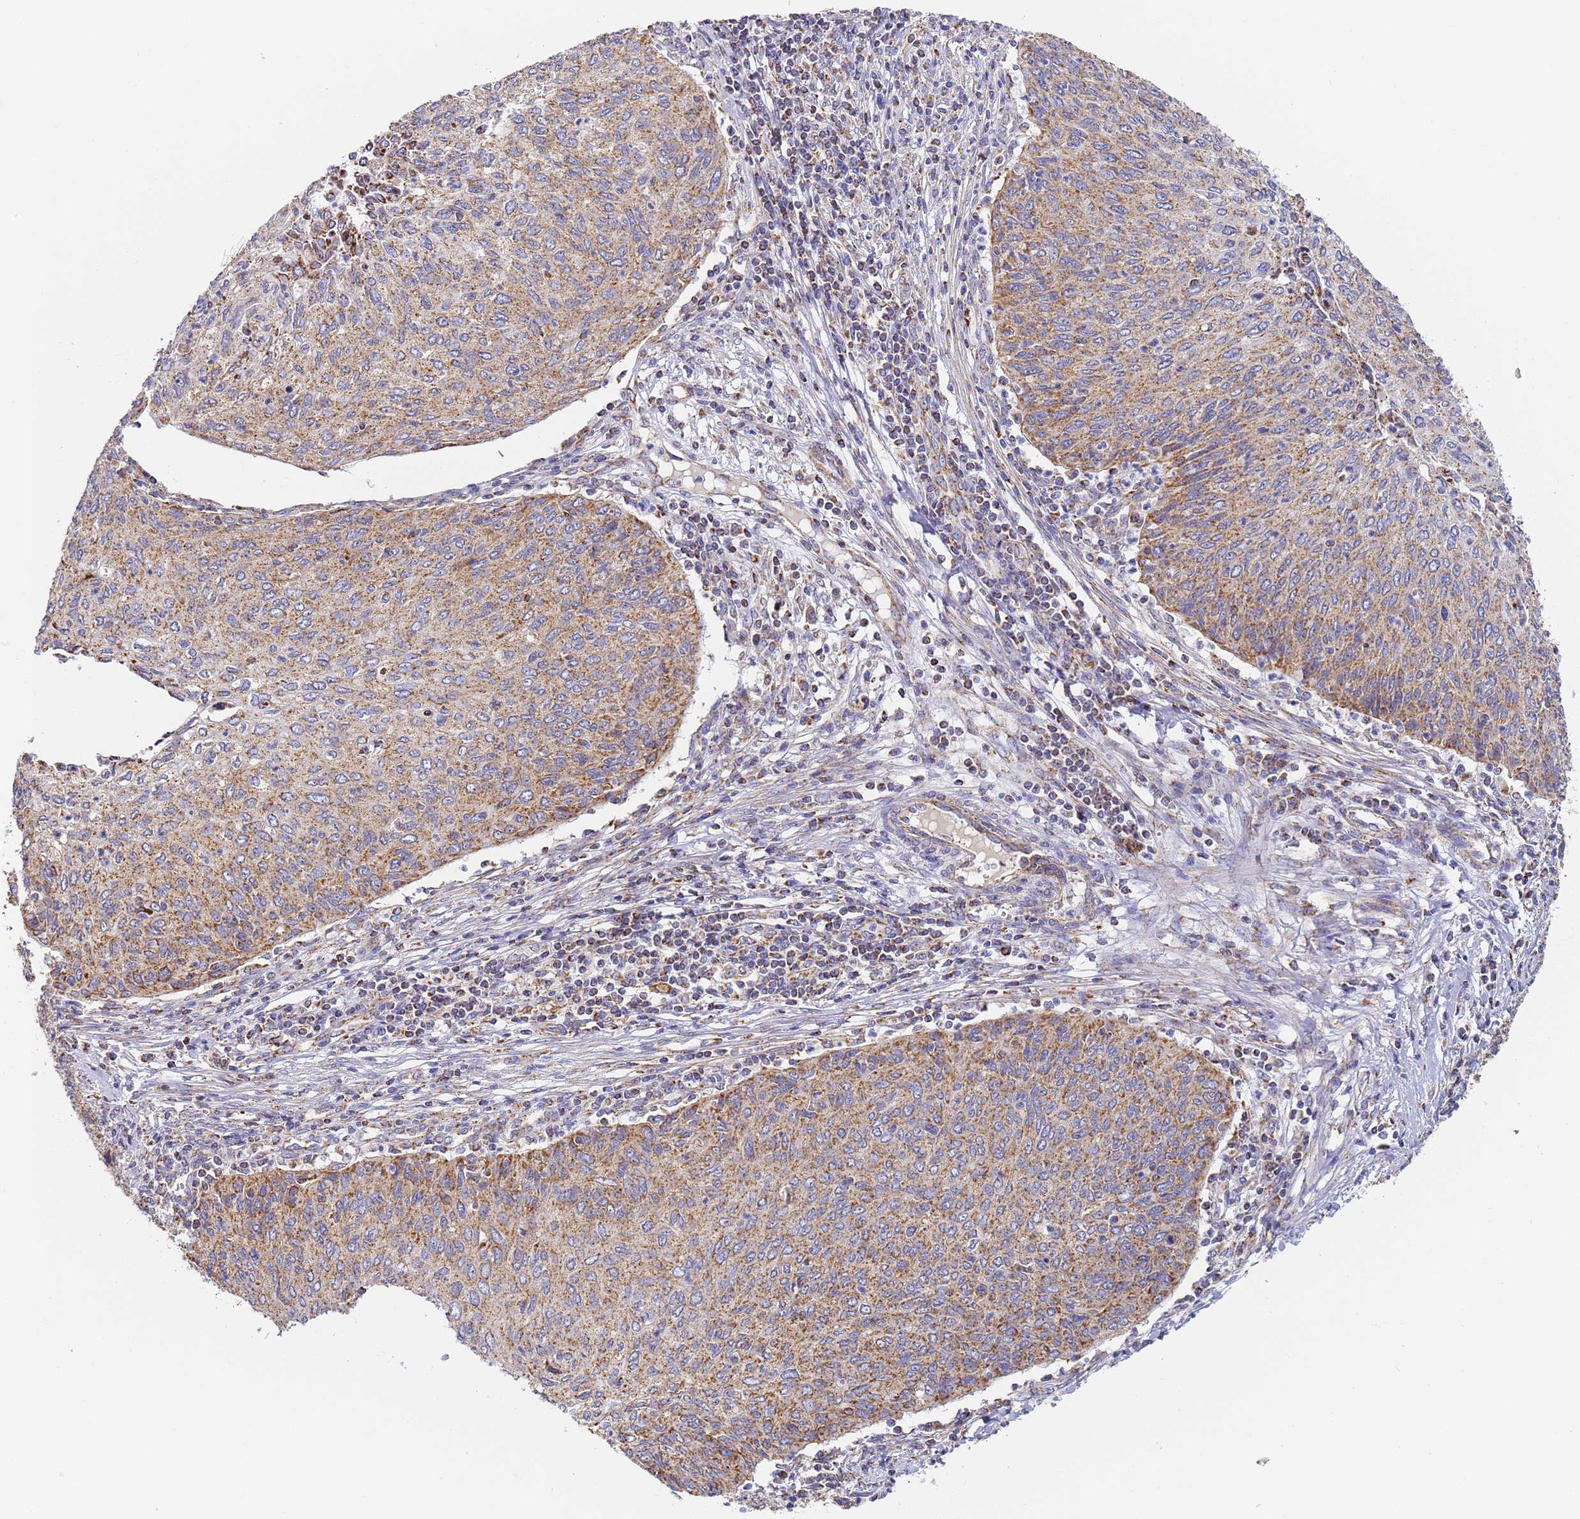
{"staining": {"intensity": "moderate", "quantity": ">75%", "location": "cytoplasmic/membranous"}, "tissue": "cervical cancer", "cell_type": "Tumor cells", "image_type": "cancer", "snomed": [{"axis": "morphology", "description": "Squamous cell carcinoma, NOS"}, {"axis": "topography", "description": "Cervix"}], "caption": "The micrograph exhibits immunohistochemical staining of cervical cancer. There is moderate cytoplasmic/membranous staining is present in about >75% of tumor cells.", "gene": "FRG2C", "patient": {"sex": "female", "age": 38}}